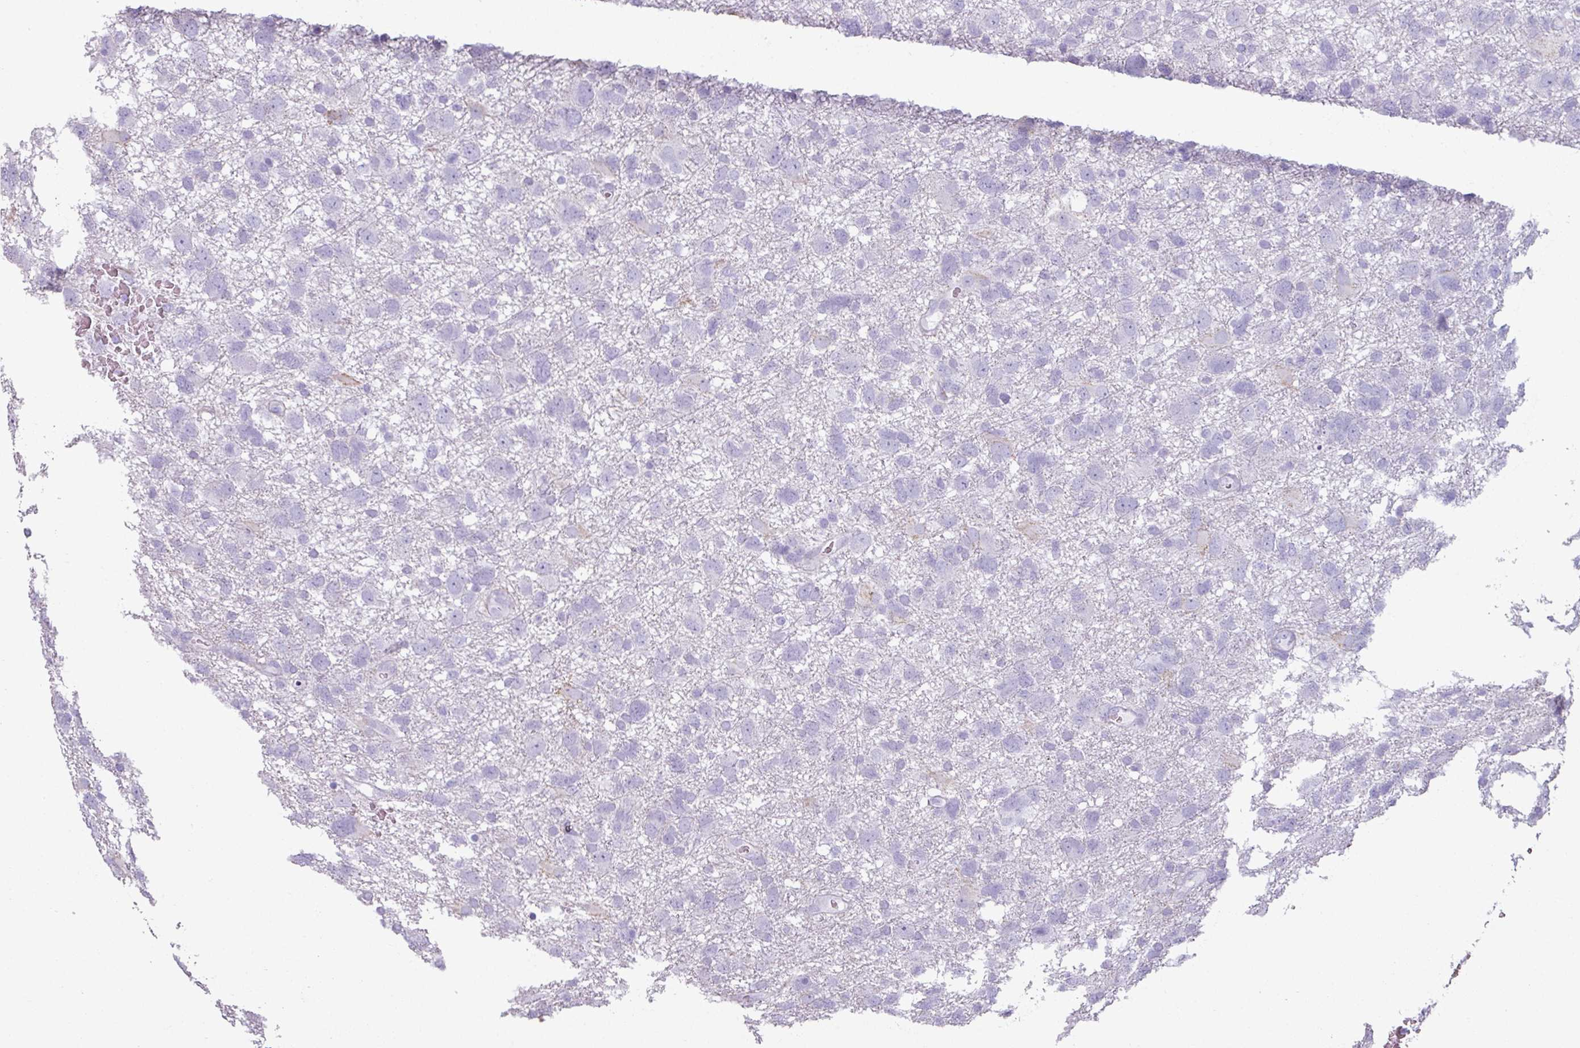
{"staining": {"intensity": "negative", "quantity": "none", "location": "none"}, "tissue": "glioma", "cell_type": "Tumor cells", "image_type": "cancer", "snomed": [{"axis": "morphology", "description": "Glioma, malignant, High grade"}, {"axis": "topography", "description": "Brain"}], "caption": "Tumor cells show no significant protein staining in malignant glioma (high-grade).", "gene": "CLCA1", "patient": {"sex": "male", "age": 61}}